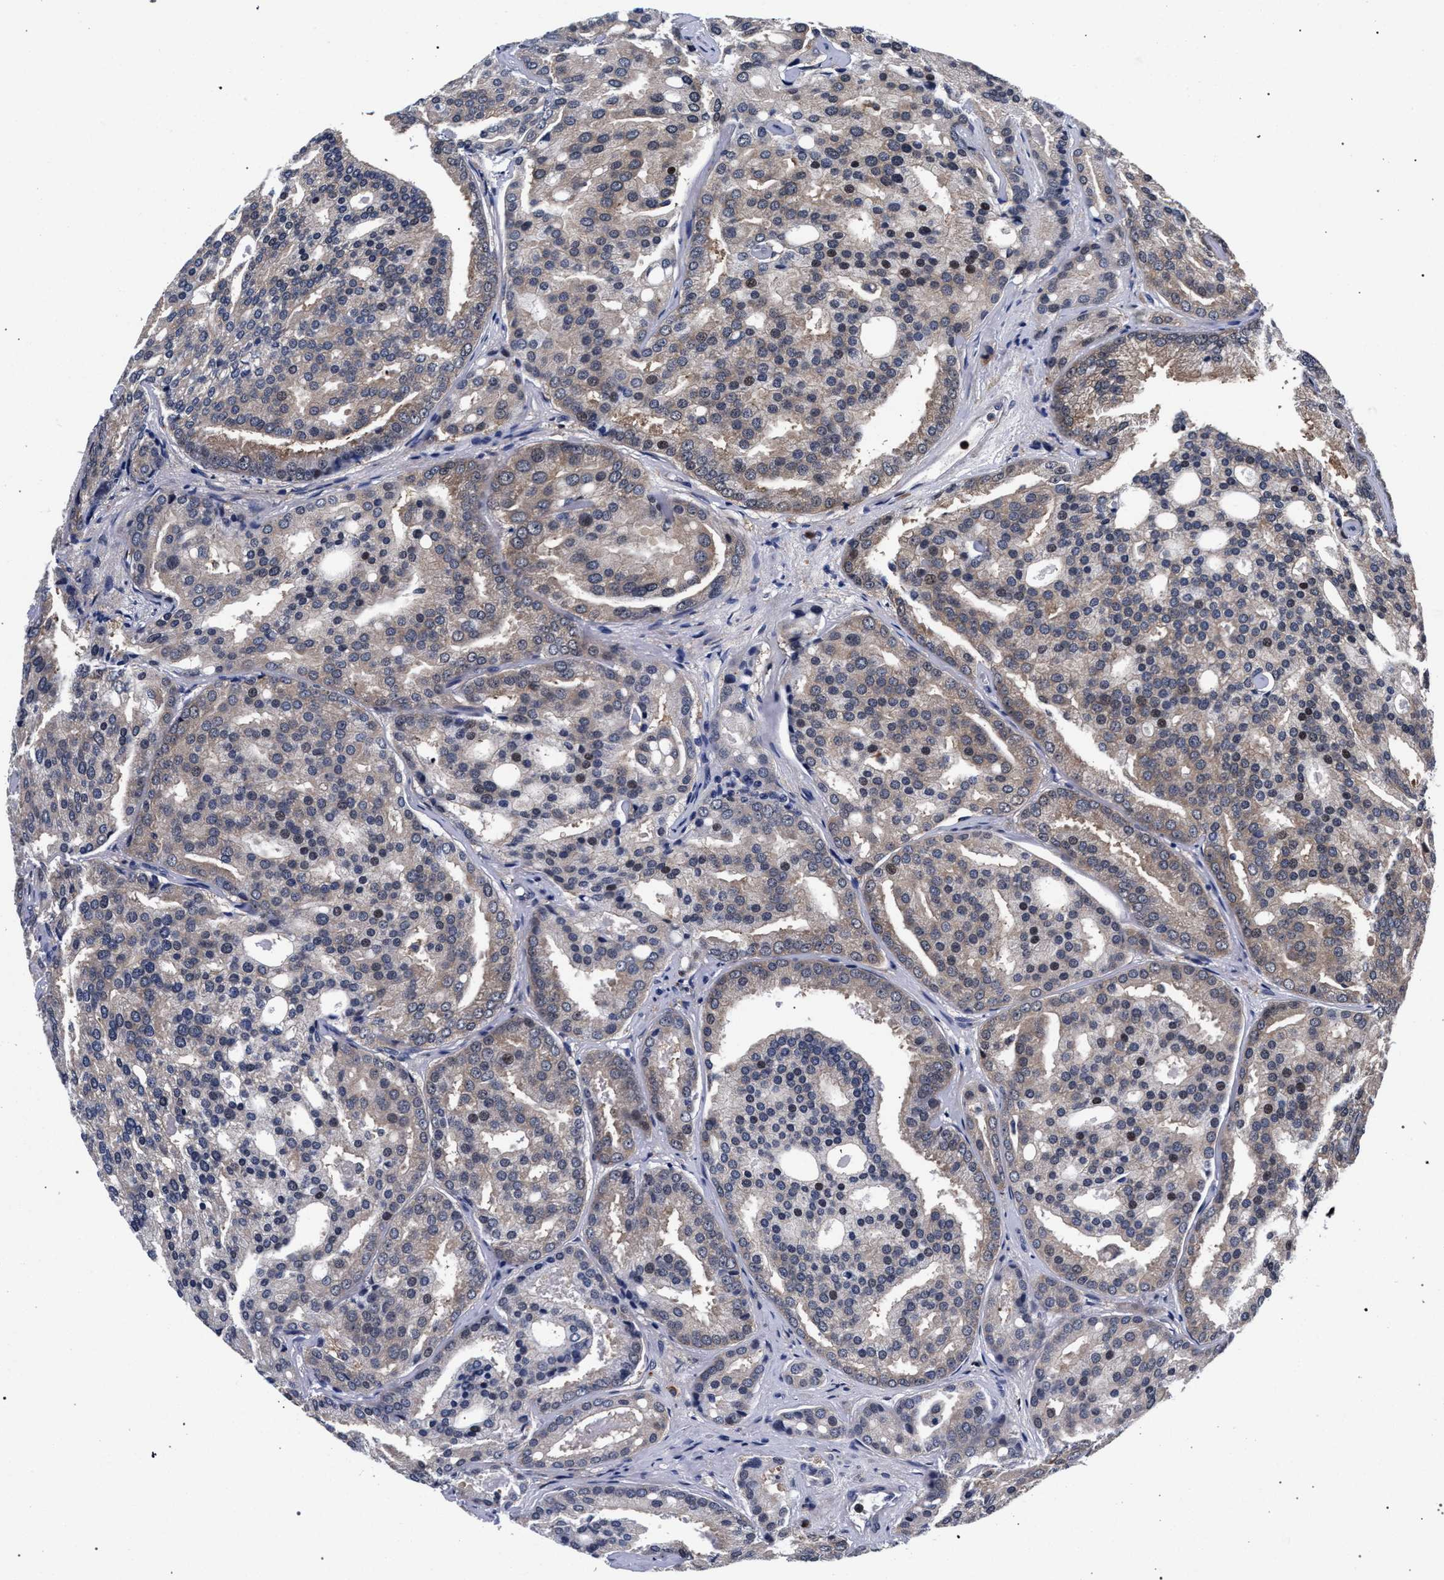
{"staining": {"intensity": "weak", "quantity": "<25%", "location": "cytoplasmic/membranous,nuclear"}, "tissue": "prostate cancer", "cell_type": "Tumor cells", "image_type": "cancer", "snomed": [{"axis": "morphology", "description": "Adenocarcinoma, High grade"}, {"axis": "topography", "description": "Prostate"}], "caption": "This image is of adenocarcinoma (high-grade) (prostate) stained with immunohistochemistry (IHC) to label a protein in brown with the nuclei are counter-stained blue. There is no staining in tumor cells.", "gene": "ZNF462", "patient": {"sex": "male", "age": 64}}